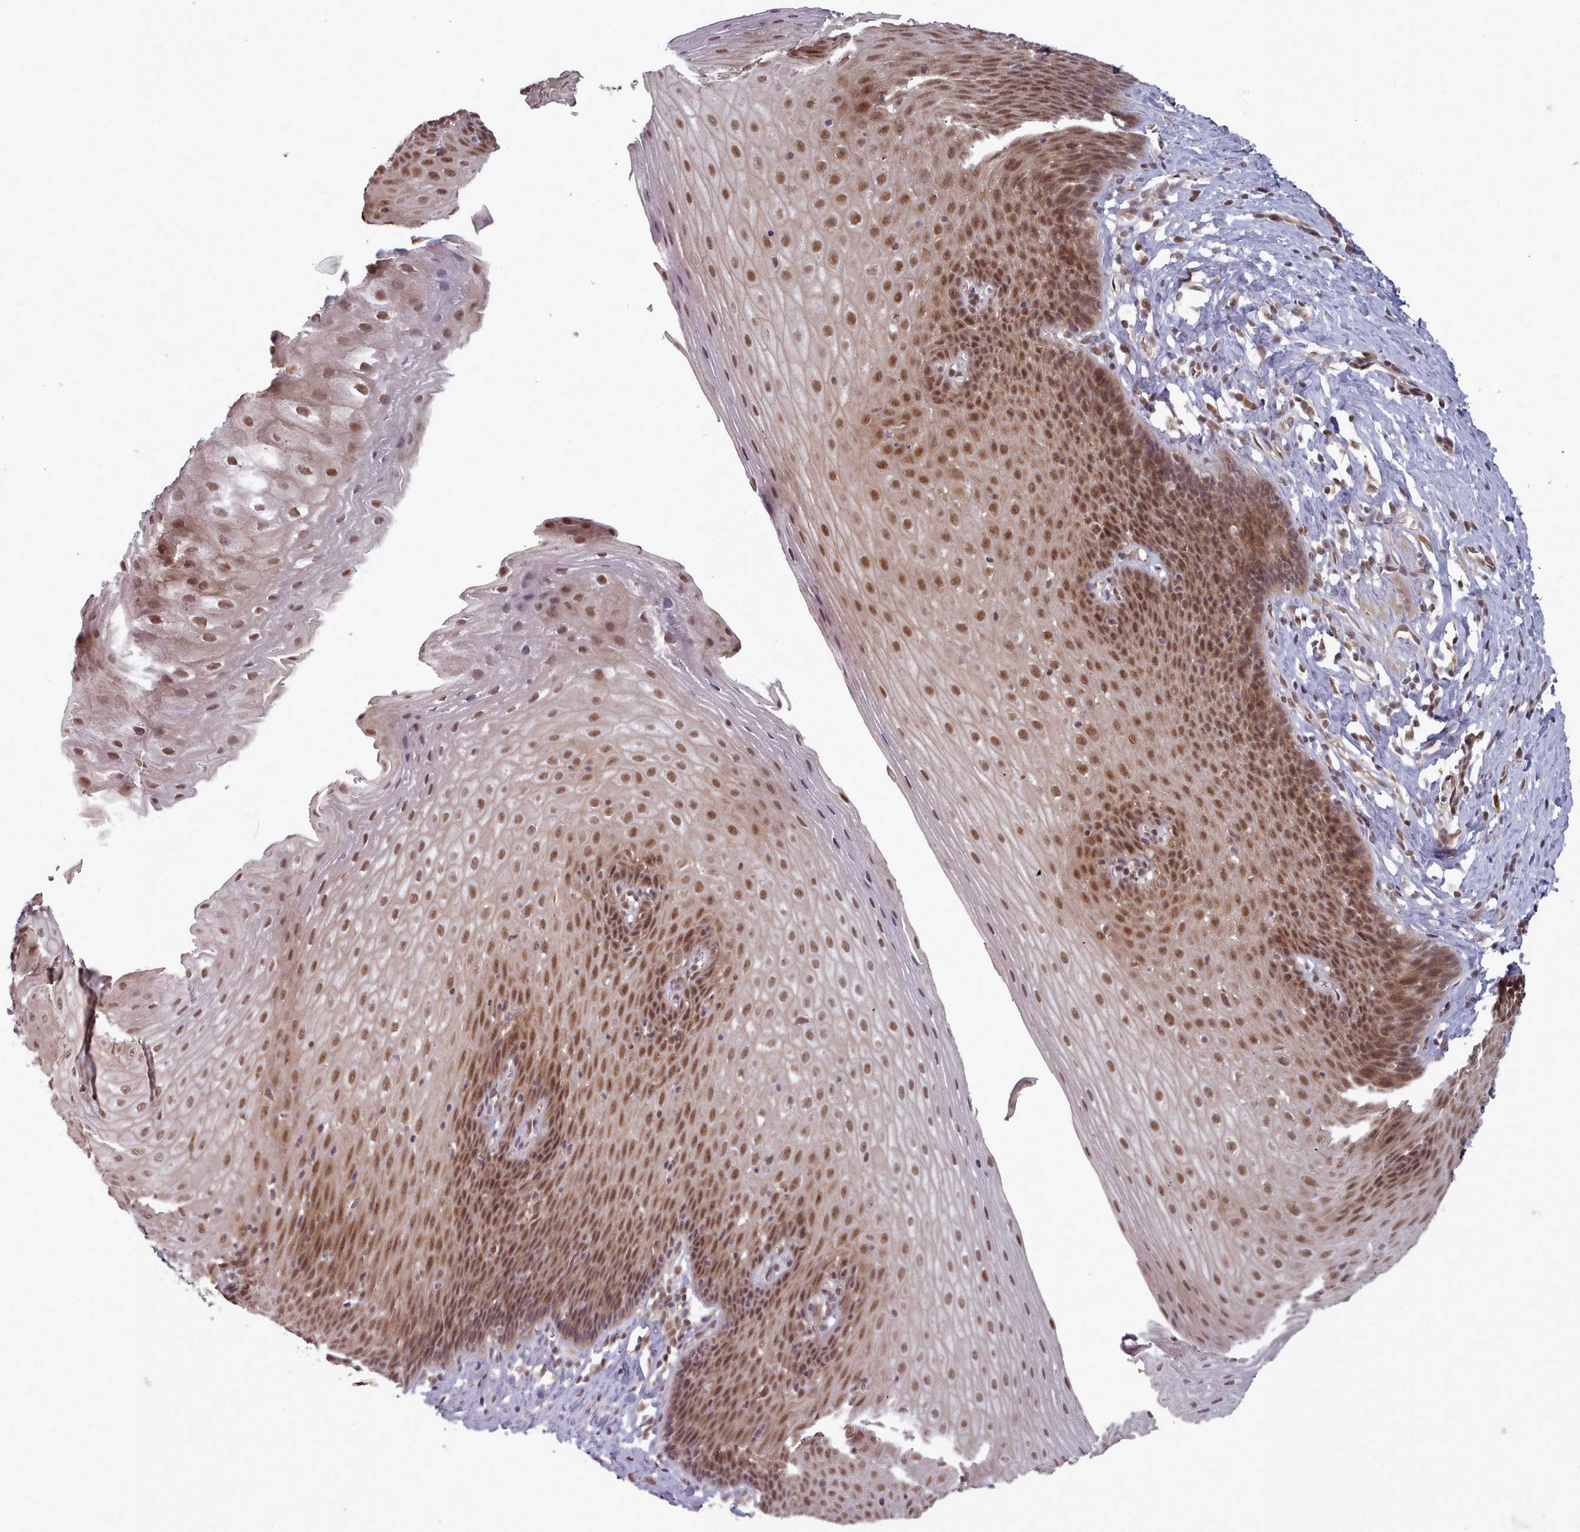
{"staining": {"intensity": "moderate", "quantity": ">75%", "location": "cytoplasmic/membranous,nuclear"}, "tissue": "esophagus", "cell_type": "Squamous epithelial cells", "image_type": "normal", "snomed": [{"axis": "morphology", "description": "Normal tissue, NOS"}, {"axis": "topography", "description": "Esophagus"}], "caption": "Immunohistochemistry (IHC) micrograph of benign esophagus: human esophagus stained using immunohistochemistry (IHC) displays medium levels of moderate protein expression localized specifically in the cytoplasmic/membranous,nuclear of squamous epithelial cells, appearing as a cytoplasmic/membranous,nuclear brown color.", "gene": "DHX8", "patient": {"sex": "female", "age": 61}}